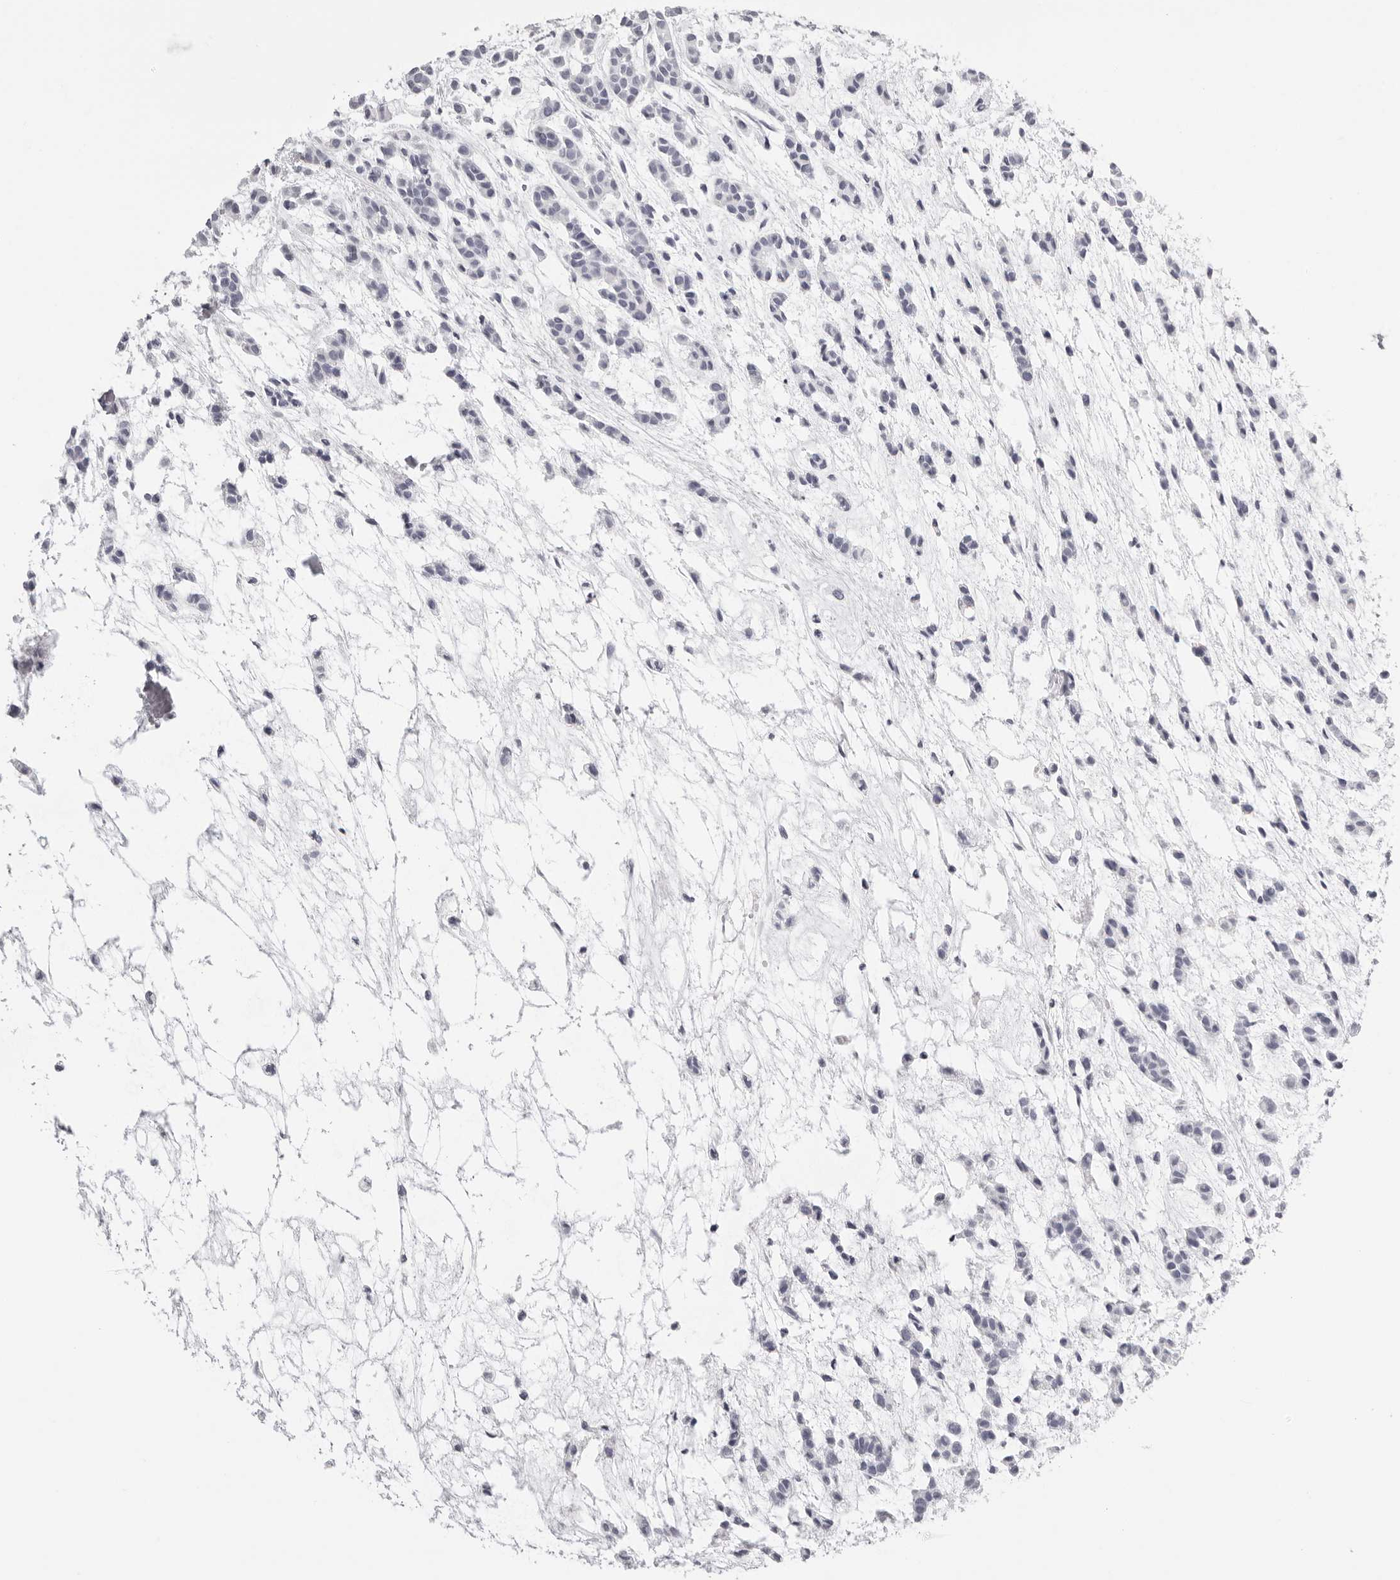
{"staining": {"intensity": "negative", "quantity": "none", "location": "none"}, "tissue": "head and neck cancer", "cell_type": "Tumor cells", "image_type": "cancer", "snomed": [{"axis": "morphology", "description": "Adenocarcinoma, NOS"}, {"axis": "morphology", "description": "Adenoma, NOS"}, {"axis": "topography", "description": "Head-Neck"}], "caption": "The immunohistochemistry photomicrograph has no significant staining in tumor cells of head and neck cancer tissue.", "gene": "RHO", "patient": {"sex": "female", "age": 55}}